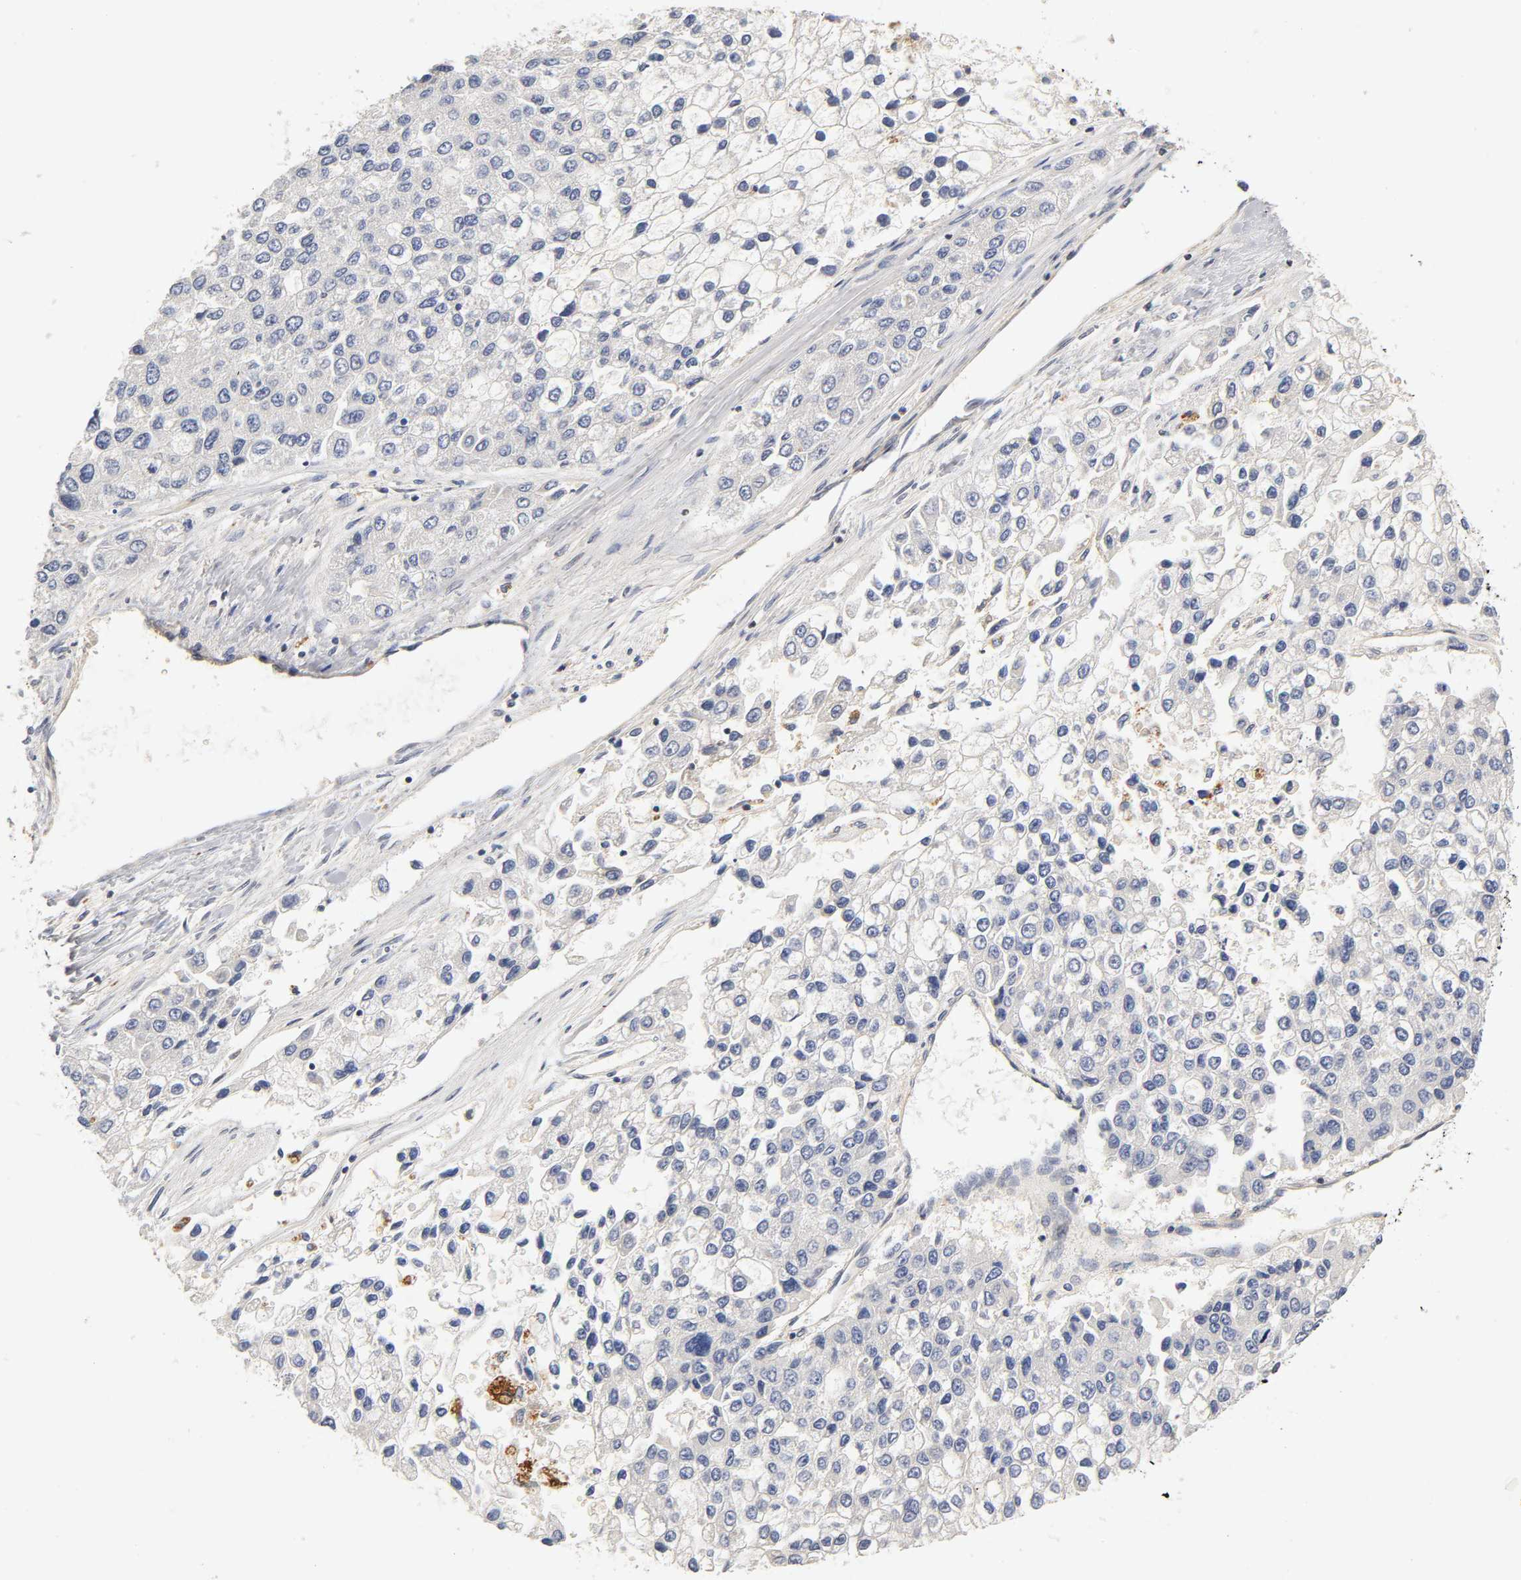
{"staining": {"intensity": "negative", "quantity": "none", "location": "none"}, "tissue": "liver cancer", "cell_type": "Tumor cells", "image_type": "cancer", "snomed": [{"axis": "morphology", "description": "Carcinoma, Hepatocellular, NOS"}, {"axis": "topography", "description": "Liver"}], "caption": "DAB (3,3'-diaminobenzidine) immunohistochemical staining of hepatocellular carcinoma (liver) exhibits no significant expression in tumor cells.", "gene": "RHOA", "patient": {"sex": "female", "age": 66}}